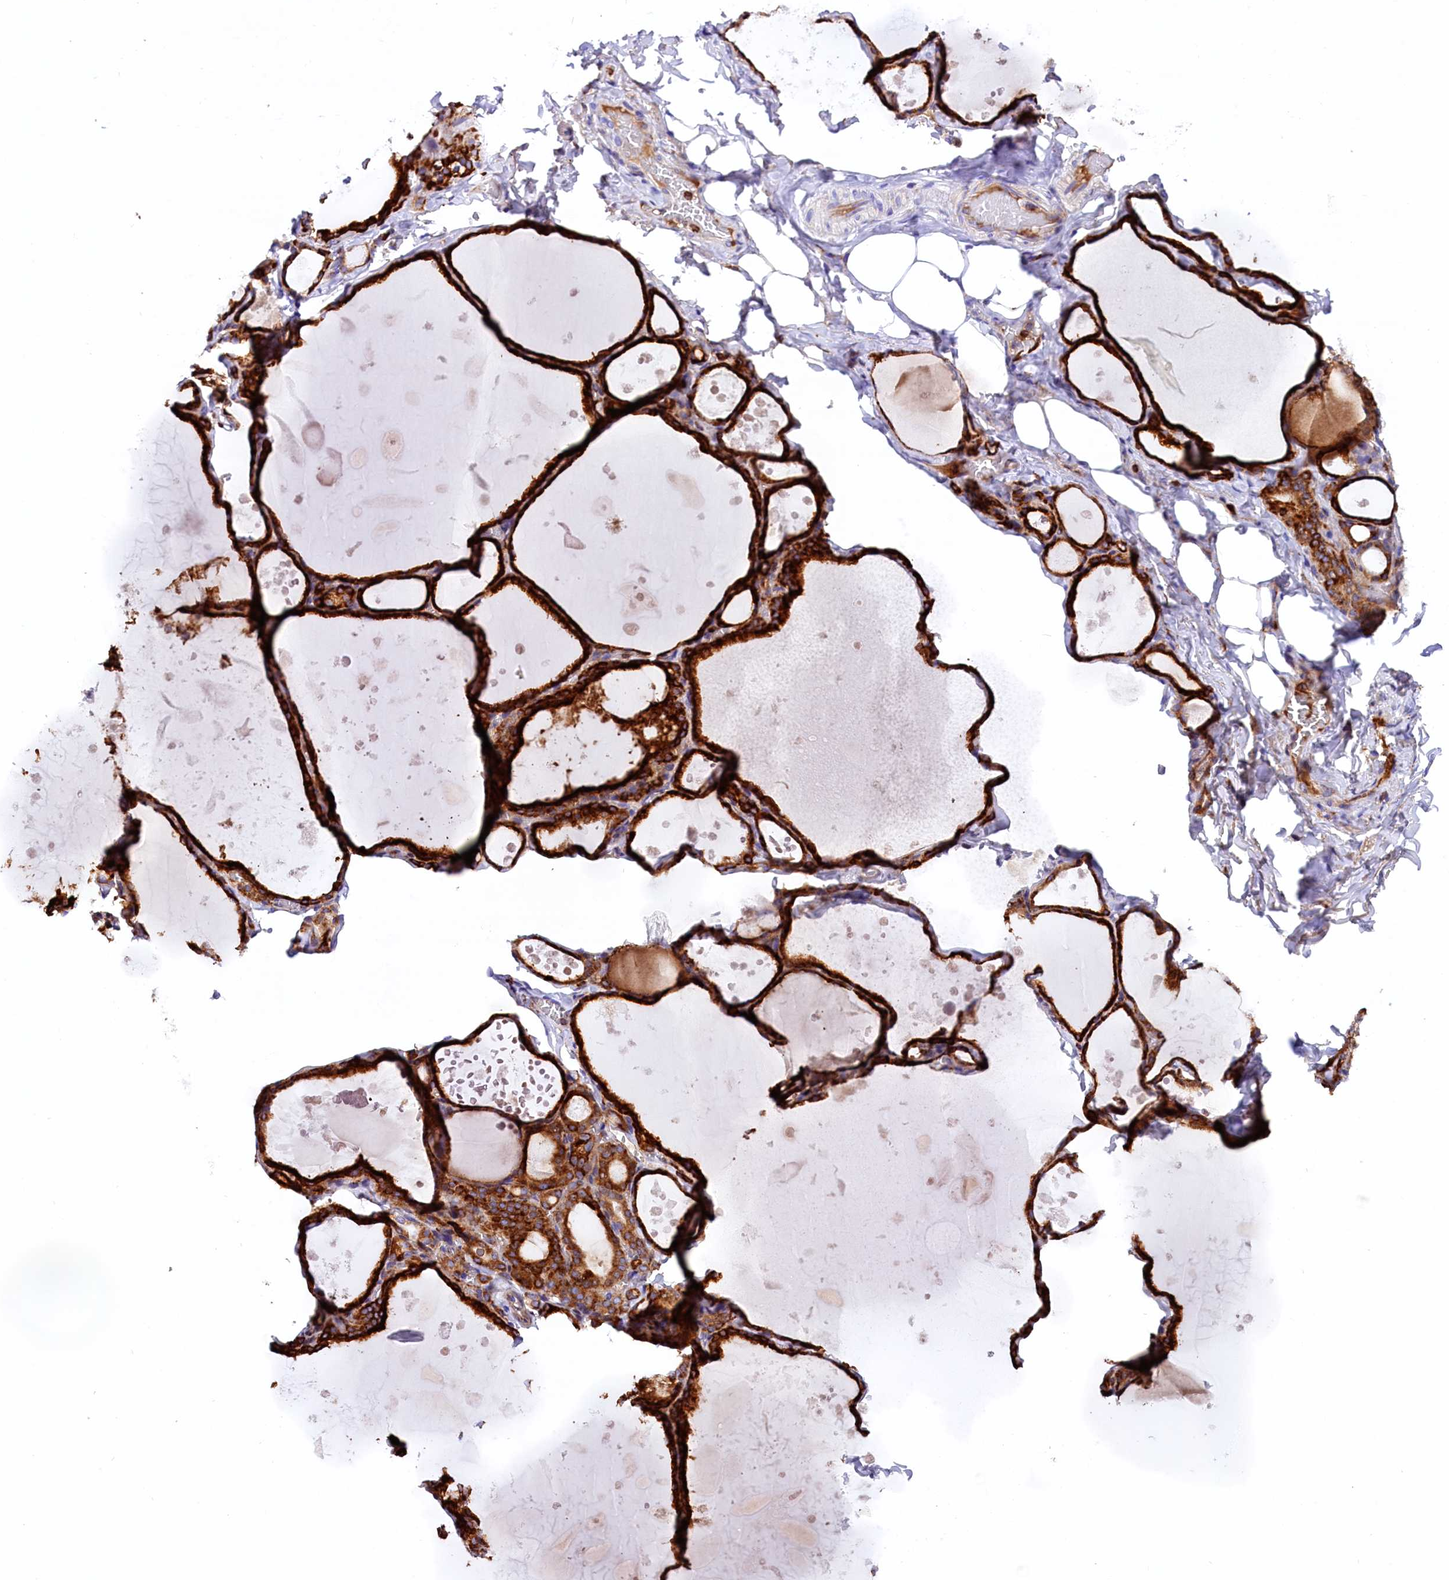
{"staining": {"intensity": "strong", "quantity": ">75%", "location": "cytoplasmic/membranous"}, "tissue": "thyroid gland", "cell_type": "Glandular cells", "image_type": "normal", "snomed": [{"axis": "morphology", "description": "Normal tissue, NOS"}, {"axis": "topography", "description": "Thyroid gland"}], "caption": "Normal thyroid gland shows strong cytoplasmic/membranous positivity in approximately >75% of glandular cells, visualized by immunohistochemistry. (DAB IHC, brown staining for protein, blue staining for nuclei).", "gene": "CMTR2", "patient": {"sex": "male", "age": 56}}